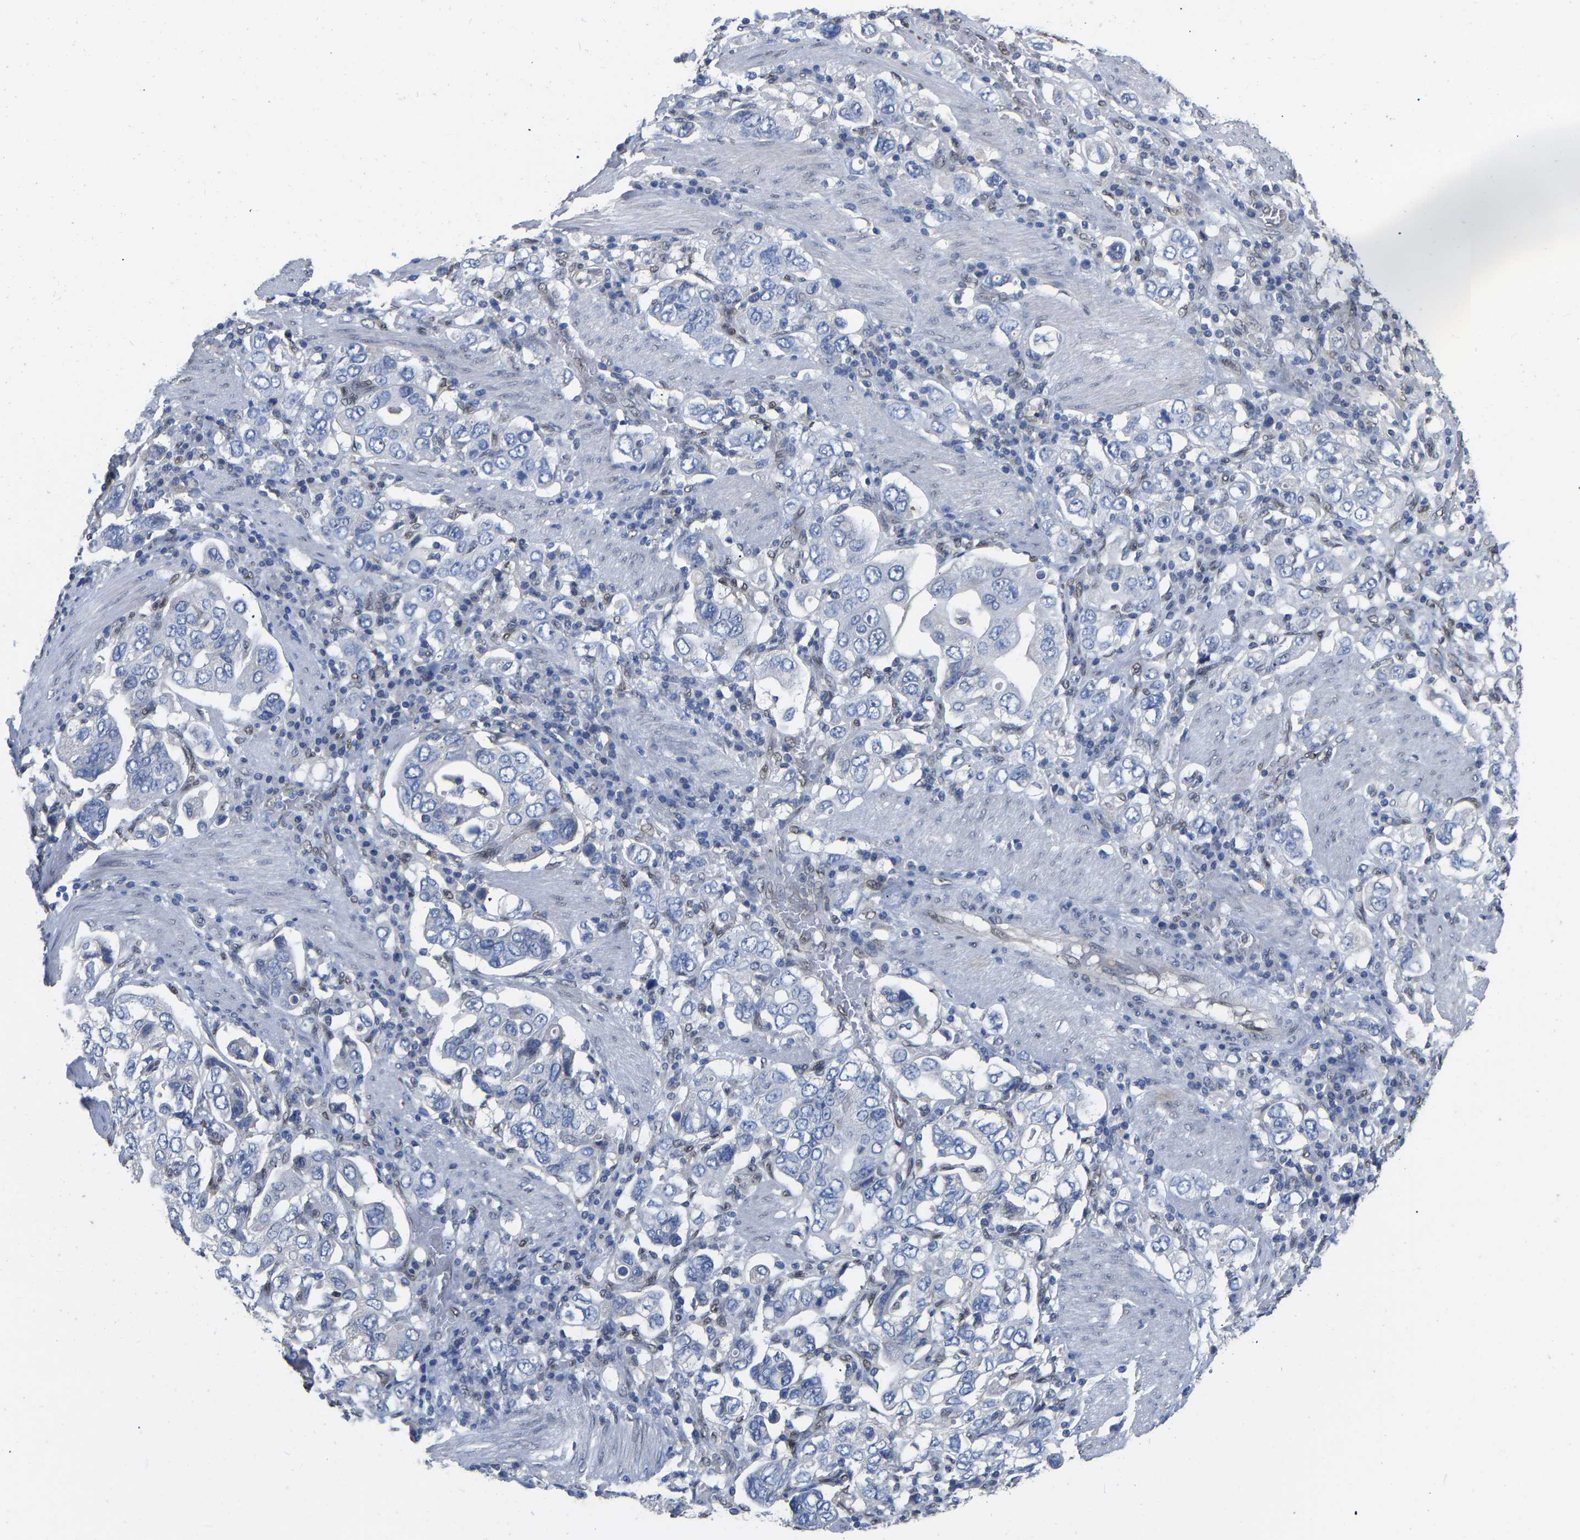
{"staining": {"intensity": "negative", "quantity": "none", "location": "none"}, "tissue": "stomach cancer", "cell_type": "Tumor cells", "image_type": "cancer", "snomed": [{"axis": "morphology", "description": "Adenocarcinoma, NOS"}, {"axis": "topography", "description": "Stomach, upper"}], "caption": "An IHC micrograph of adenocarcinoma (stomach) is shown. There is no staining in tumor cells of adenocarcinoma (stomach). (Brightfield microscopy of DAB IHC at high magnification).", "gene": "QKI", "patient": {"sex": "male", "age": 62}}